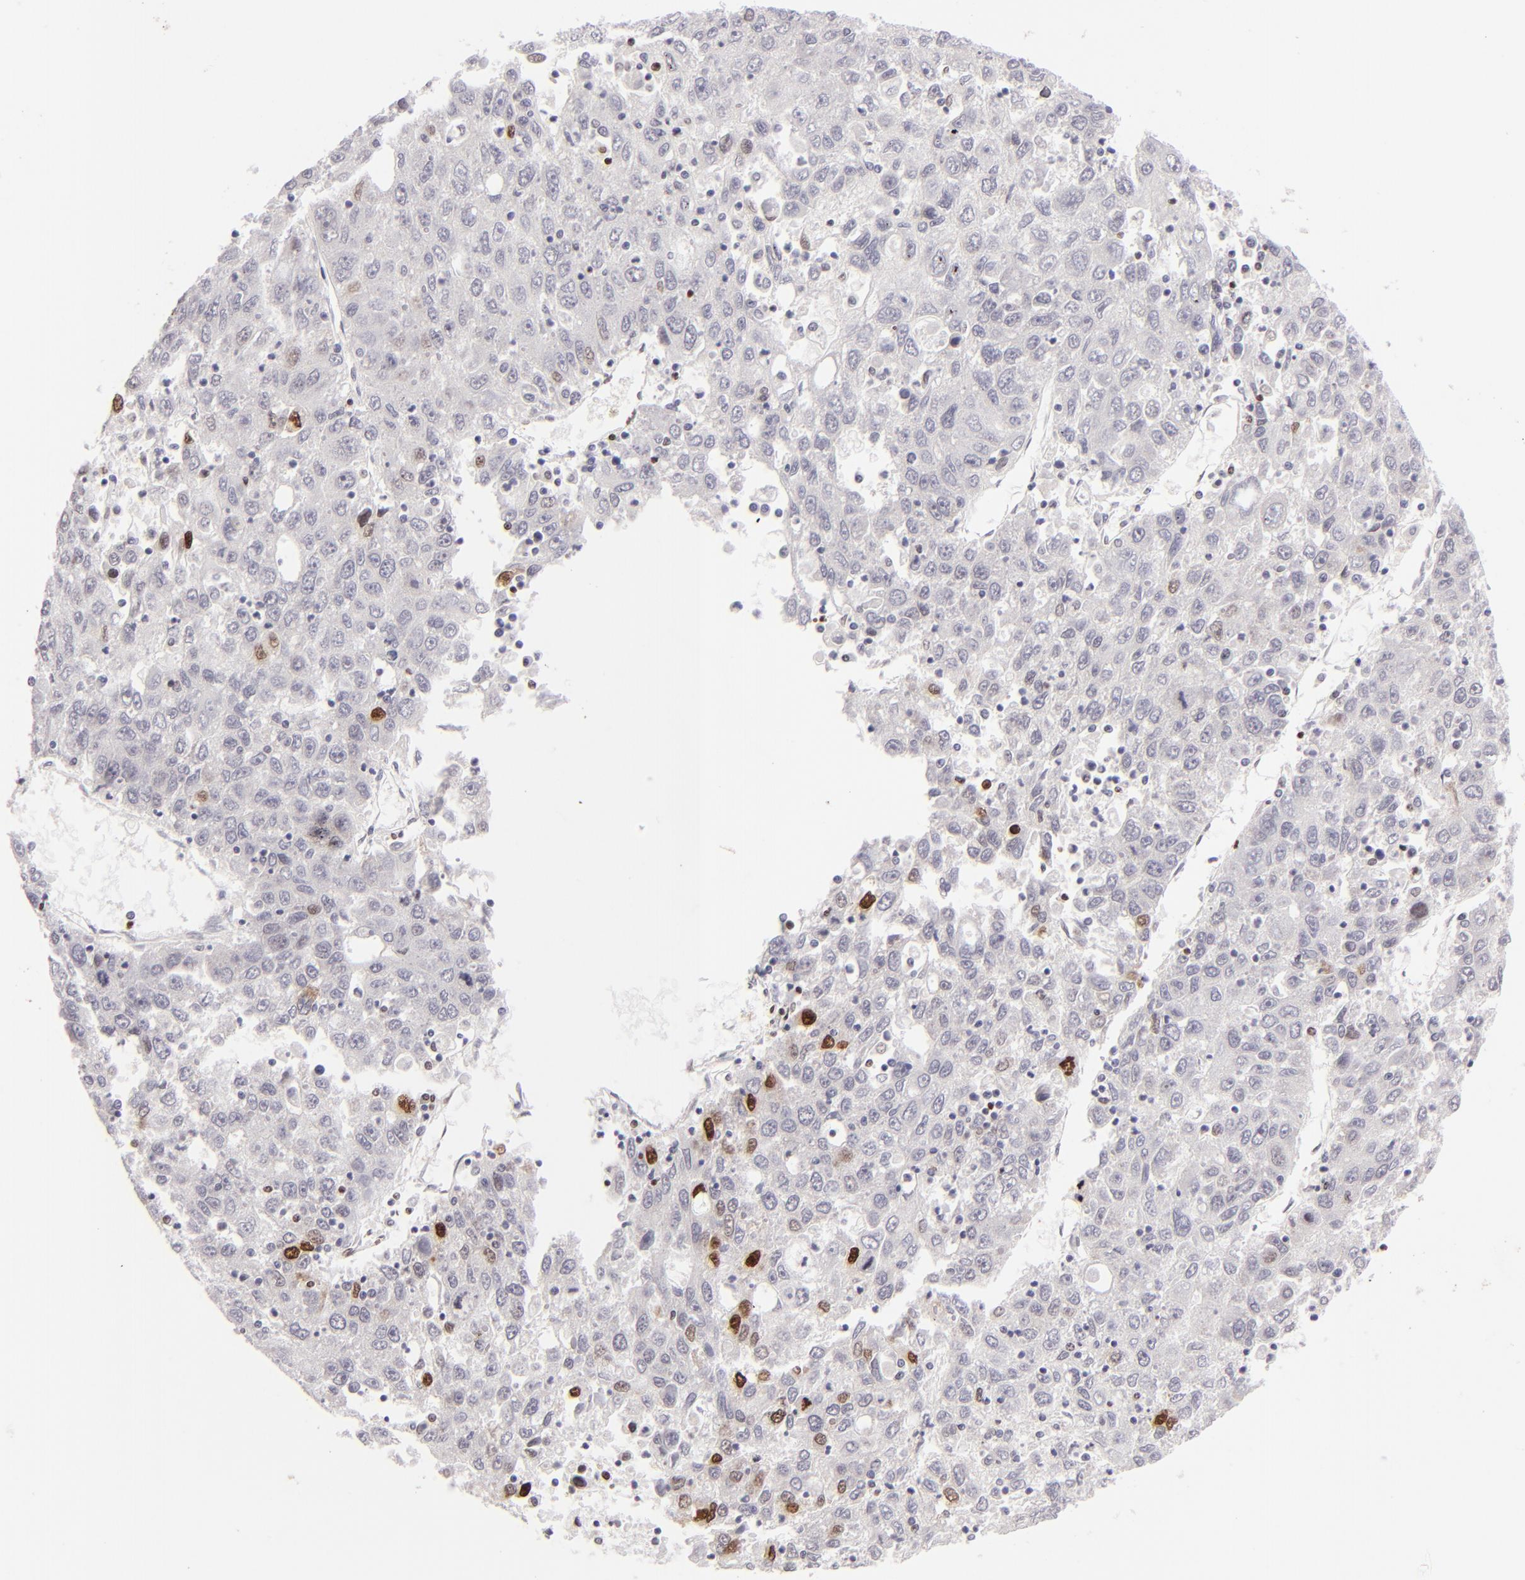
{"staining": {"intensity": "moderate", "quantity": "<25%", "location": "nuclear"}, "tissue": "liver cancer", "cell_type": "Tumor cells", "image_type": "cancer", "snomed": [{"axis": "morphology", "description": "Carcinoma, Hepatocellular, NOS"}, {"axis": "topography", "description": "Liver"}], "caption": "Liver hepatocellular carcinoma stained for a protein displays moderate nuclear positivity in tumor cells.", "gene": "POU2F1", "patient": {"sex": "male", "age": 49}}